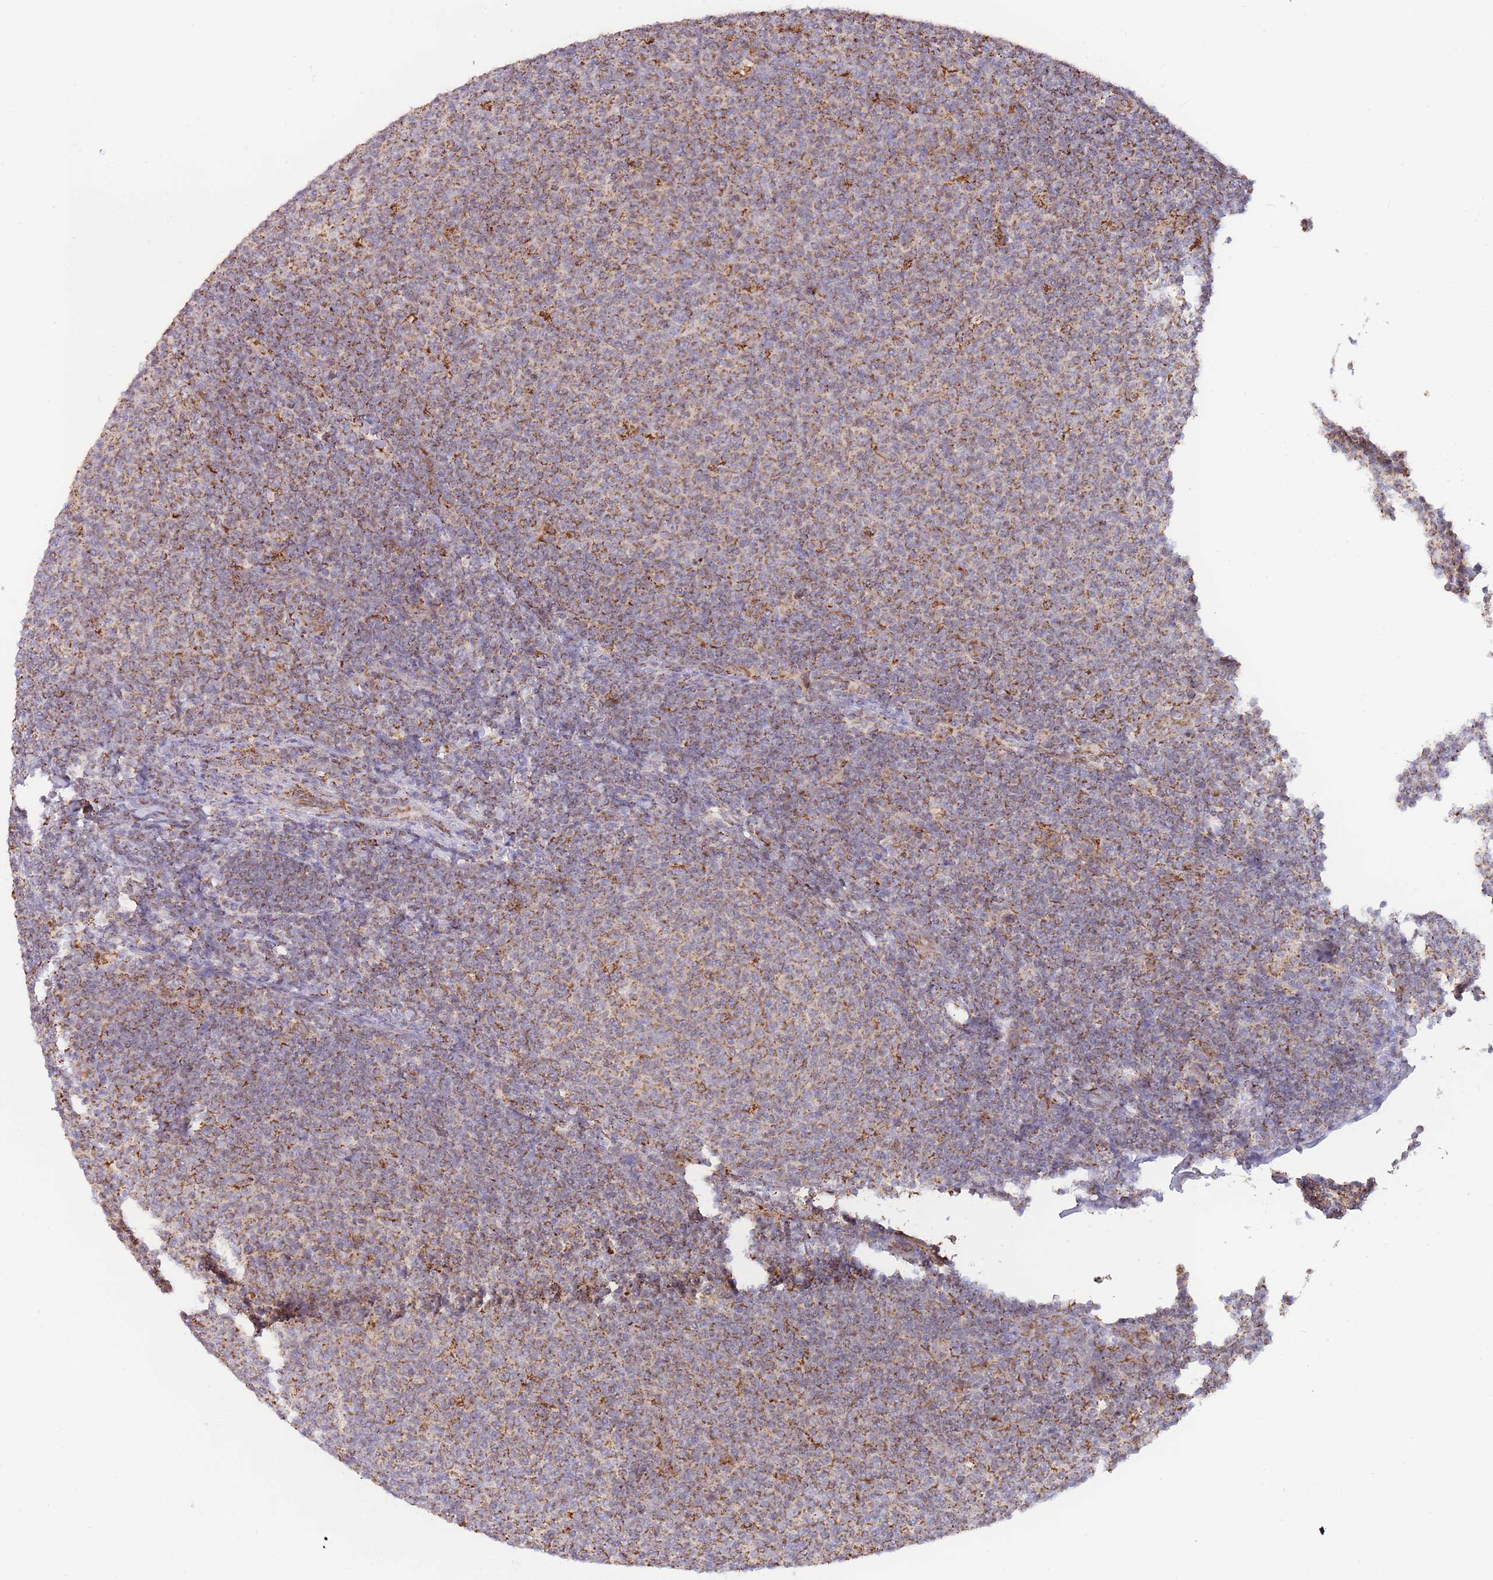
{"staining": {"intensity": "moderate", "quantity": "25%-75%", "location": "cytoplasmic/membranous"}, "tissue": "lymphoma", "cell_type": "Tumor cells", "image_type": "cancer", "snomed": [{"axis": "morphology", "description": "Malignant lymphoma, non-Hodgkin's type, Low grade"}, {"axis": "topography", "description": "Lymph node"}], "caption": "Human malignant lymphoma, non-Hodgkin's type (low-grade) stained with a brown dye shows moderate cytoplasmic/membranous positive expression in about 25%-75% of tumor cells.", "gene": "MRPL17", "patient": {"sex": "male", "age": 66}}